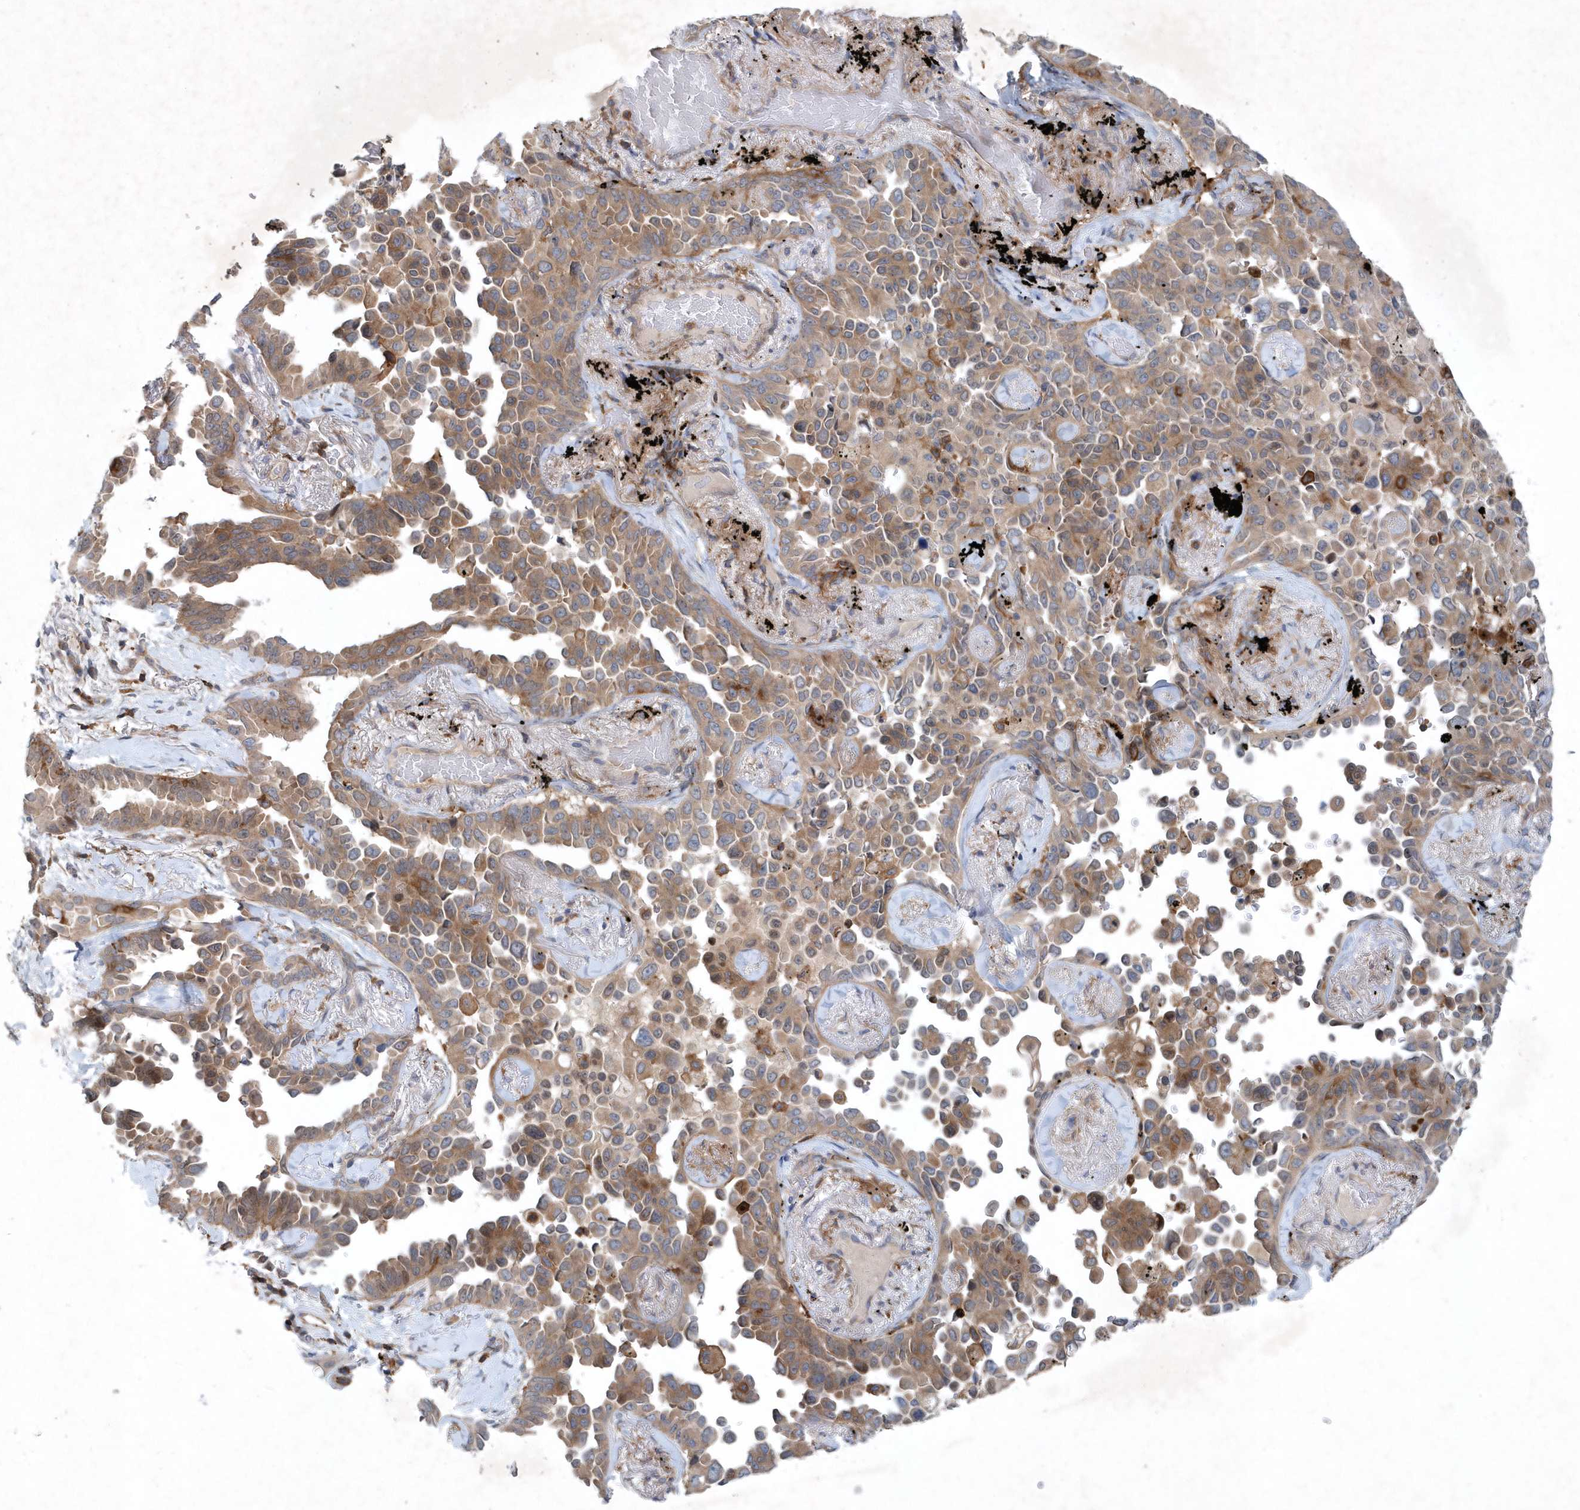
{"staining": {"intensity": "moderate", "quantity": ">75%", "location": "cytoplasmic/membranous"}, "tissue": "lung cancer", "cell_type": "Tumor cells", "image_type": "cancer", "snomed": [{"axis": "morphology", "description": "Adenocarcinoma, NOS"}, {"axis": "topography", "description": "Lung"}], "caption": "Brown immunohistochemical staining in human lung cancer (adenocarcinoma) shows moderate cytoplasmic/membranous staining in approximately >75% of tumor cells.", "gene": "P2RY10", "patient": {"sex": "female", "age": 67}}